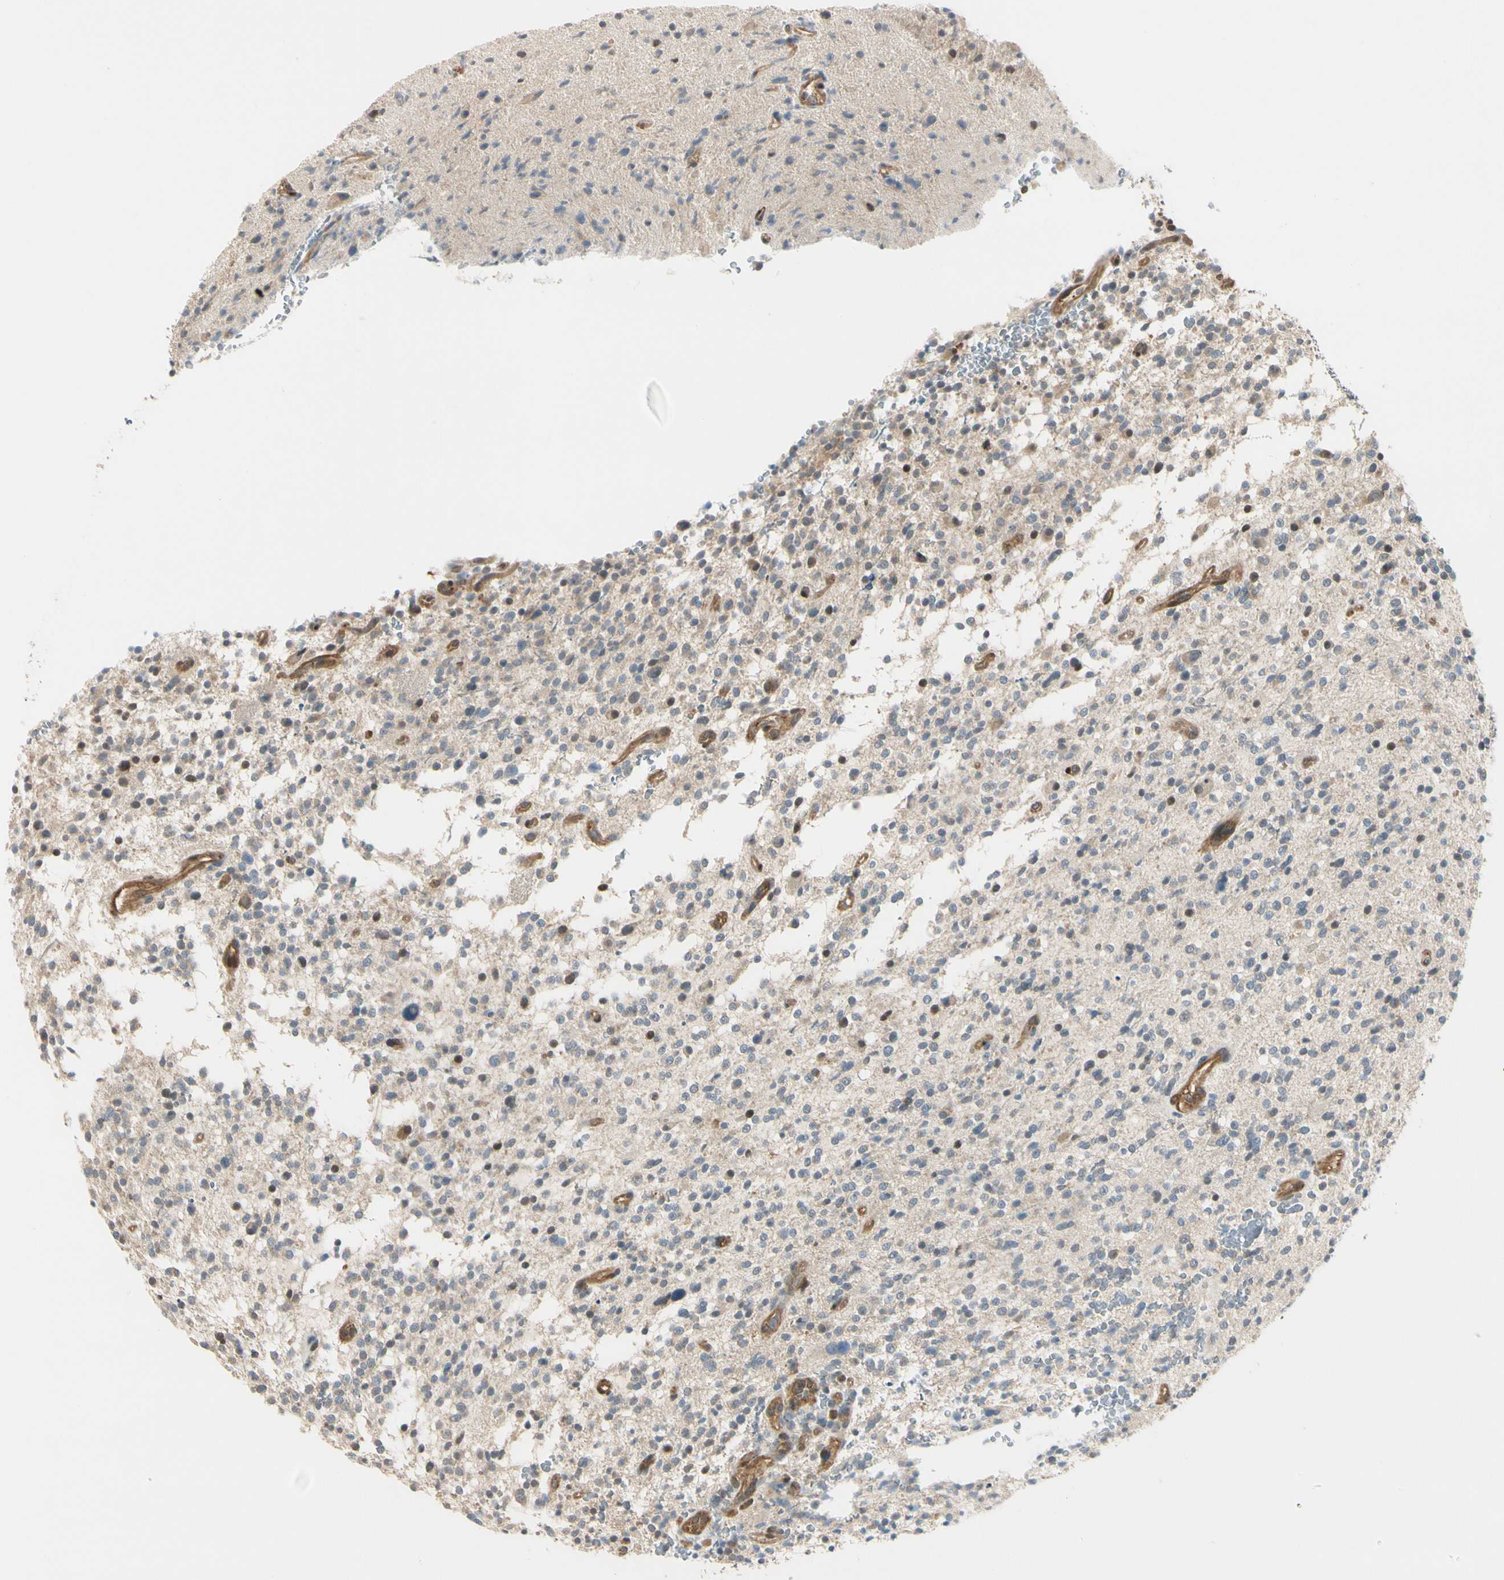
{"staining": {"intensity": "weak", "quantity": ">75%", "location": "cytoplasmic/membranous"}, "tissue": "glioma", "cell_type": "Tumor cells", "image_type": "cancer", "snomed": [{"axis": "morphology", "description": "Glioma, malignant, High grade"}, {"axis": "topography", "description": "Brain"}], "caption": "Weak cytoplasmic/membranous positivity is identified in about >75% of tumor cells in glioma. The protein is shown in brown color, while the nuclei are stained blue.", "gene": "RASGRF1", "patient": {"sex": "male", "age": 48}}